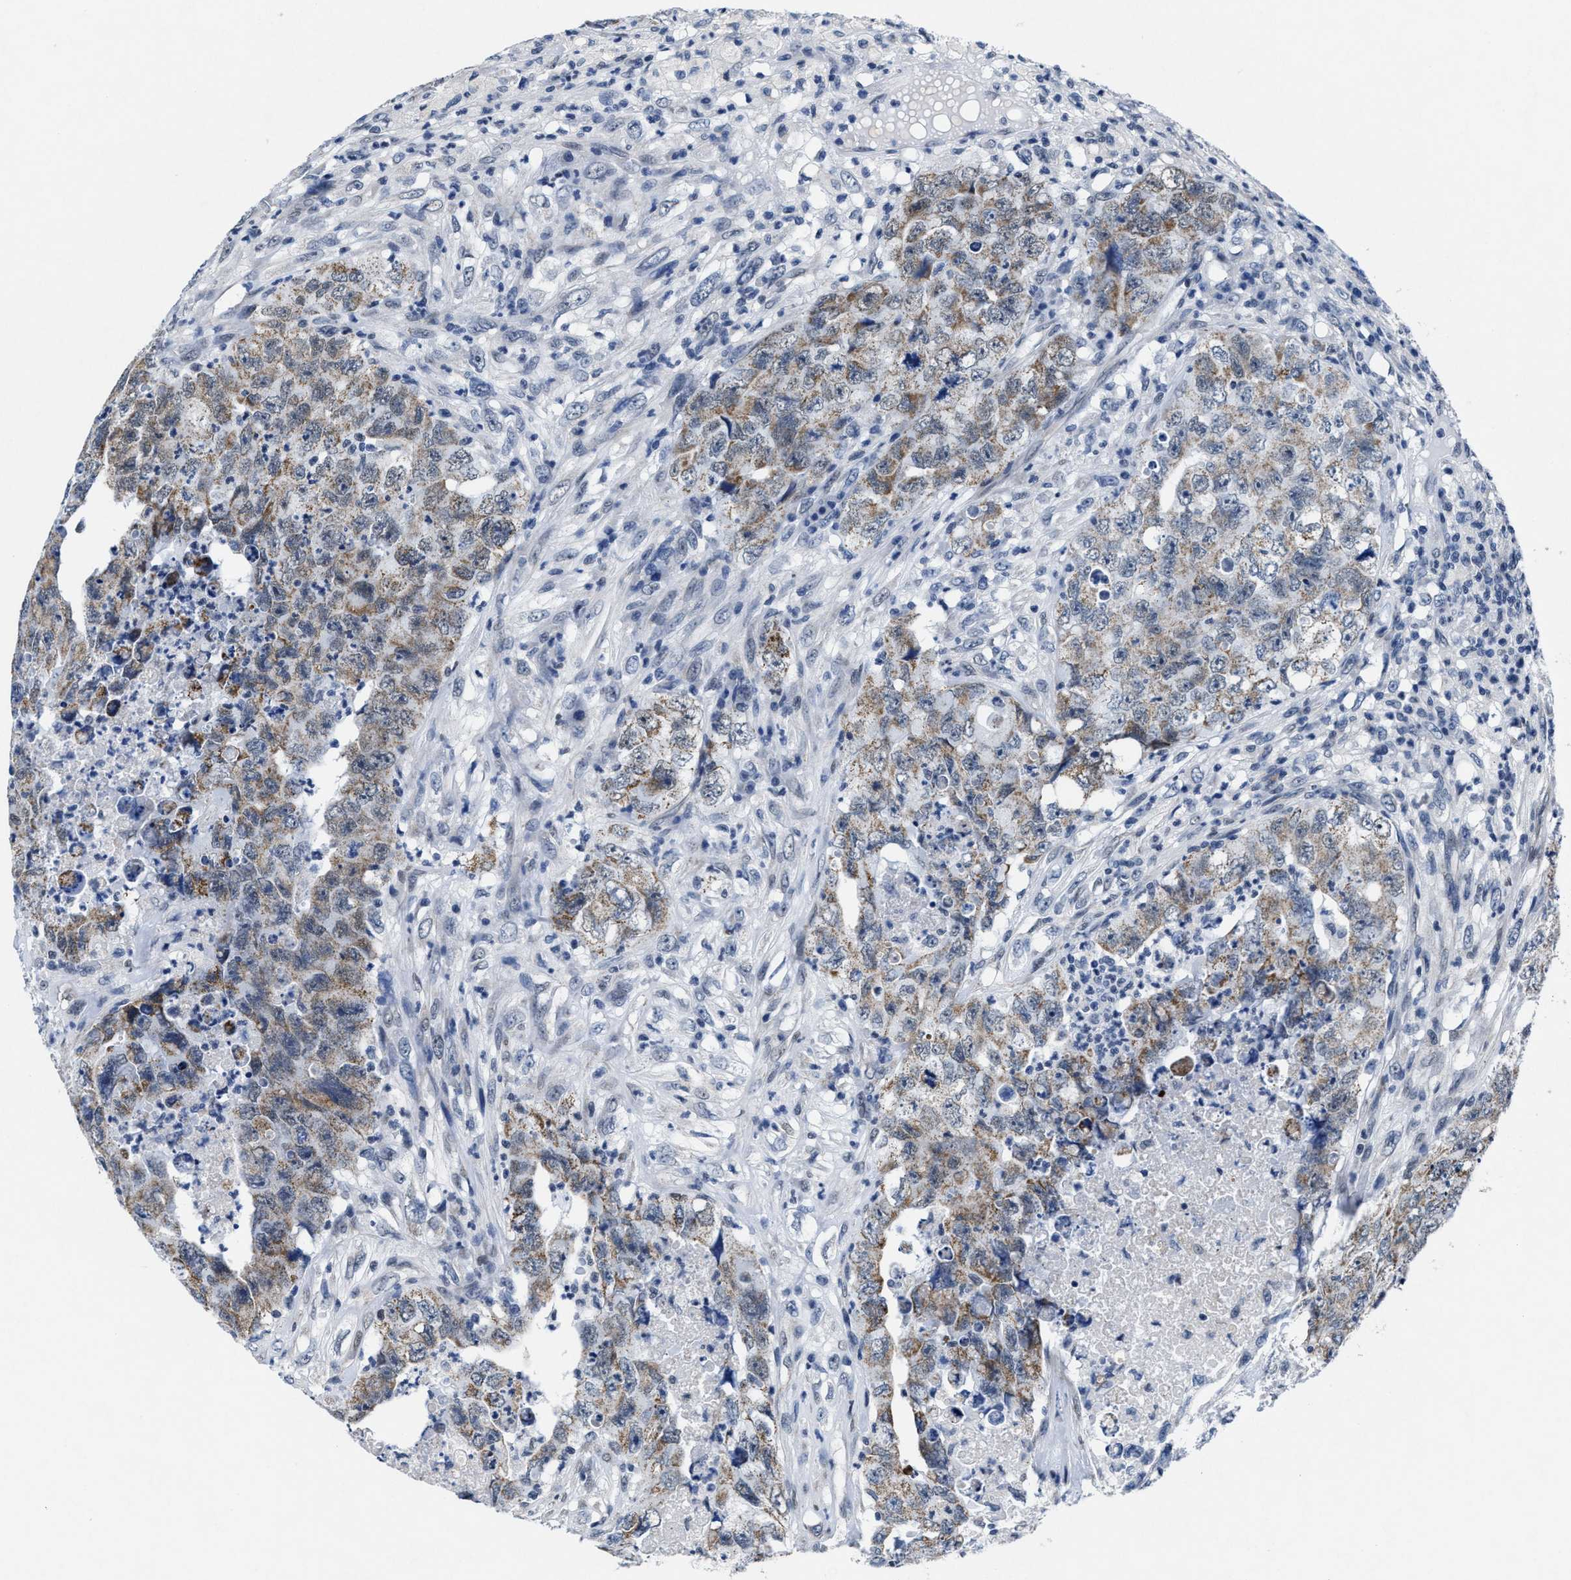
{"staining": {"intensity": "moderate", "quantity": ">75%", "location": "cytoplasmic/membranous"}, "tissue": "testis cancer", "cell_type": "Tumor cells", "image_type": "cancer", "snomed": [{"axis": "morphology", "description": "Carcinoma, Embryonal, NOS"}, {"axis": "topography", "description": "Testis"}], "caption": "Testis cancer (embryonal carcinoma) stained with a protein marker demonstrates moderate staining in tumor cells.", "gene": "ID3", "patient": {"sex": "male", "age": 32}}